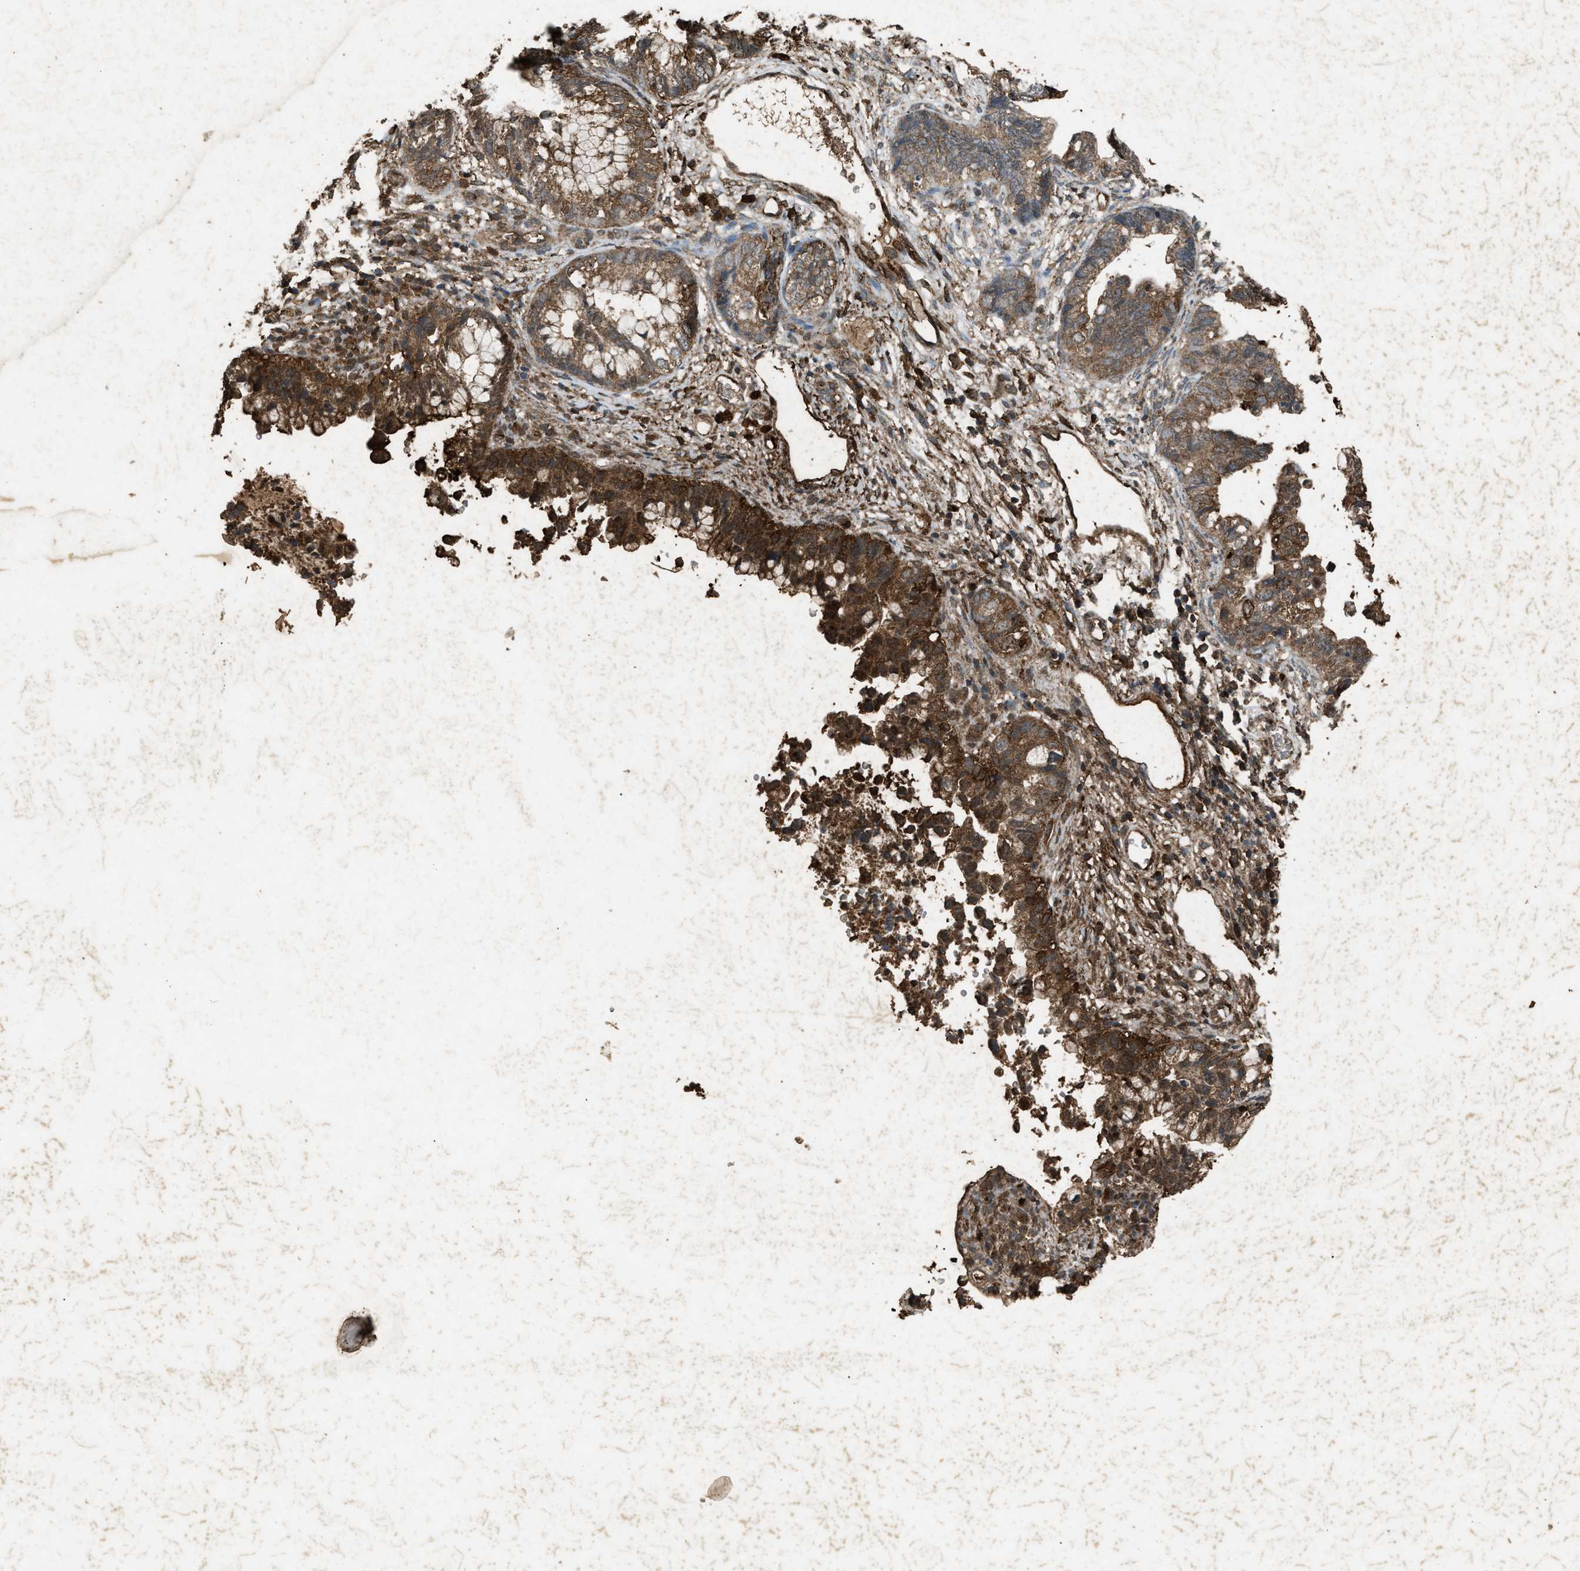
{"staining": {"intensity": "moderate", "quantity": ">75%", "location": "cytoplasmic/membranous"}, "tissue": "cervical cancer", "cell_type": "Tumor cells", "image_type": "cancer", "snomed": [{"axis": "morphology", "description": "Adenocarcinoma, NOS"}, {"axis": "topography", "description": "Cervix"}], "caption": "The micrograph exhibits immunohistochemical staining of cervical adenocarcinoma. There is moderate cytoplasmic/membranous positivity is seen in about >75% of tumor cells.", "gene": "PSMD1", "patient": {"sex": "female", "age": 44}}